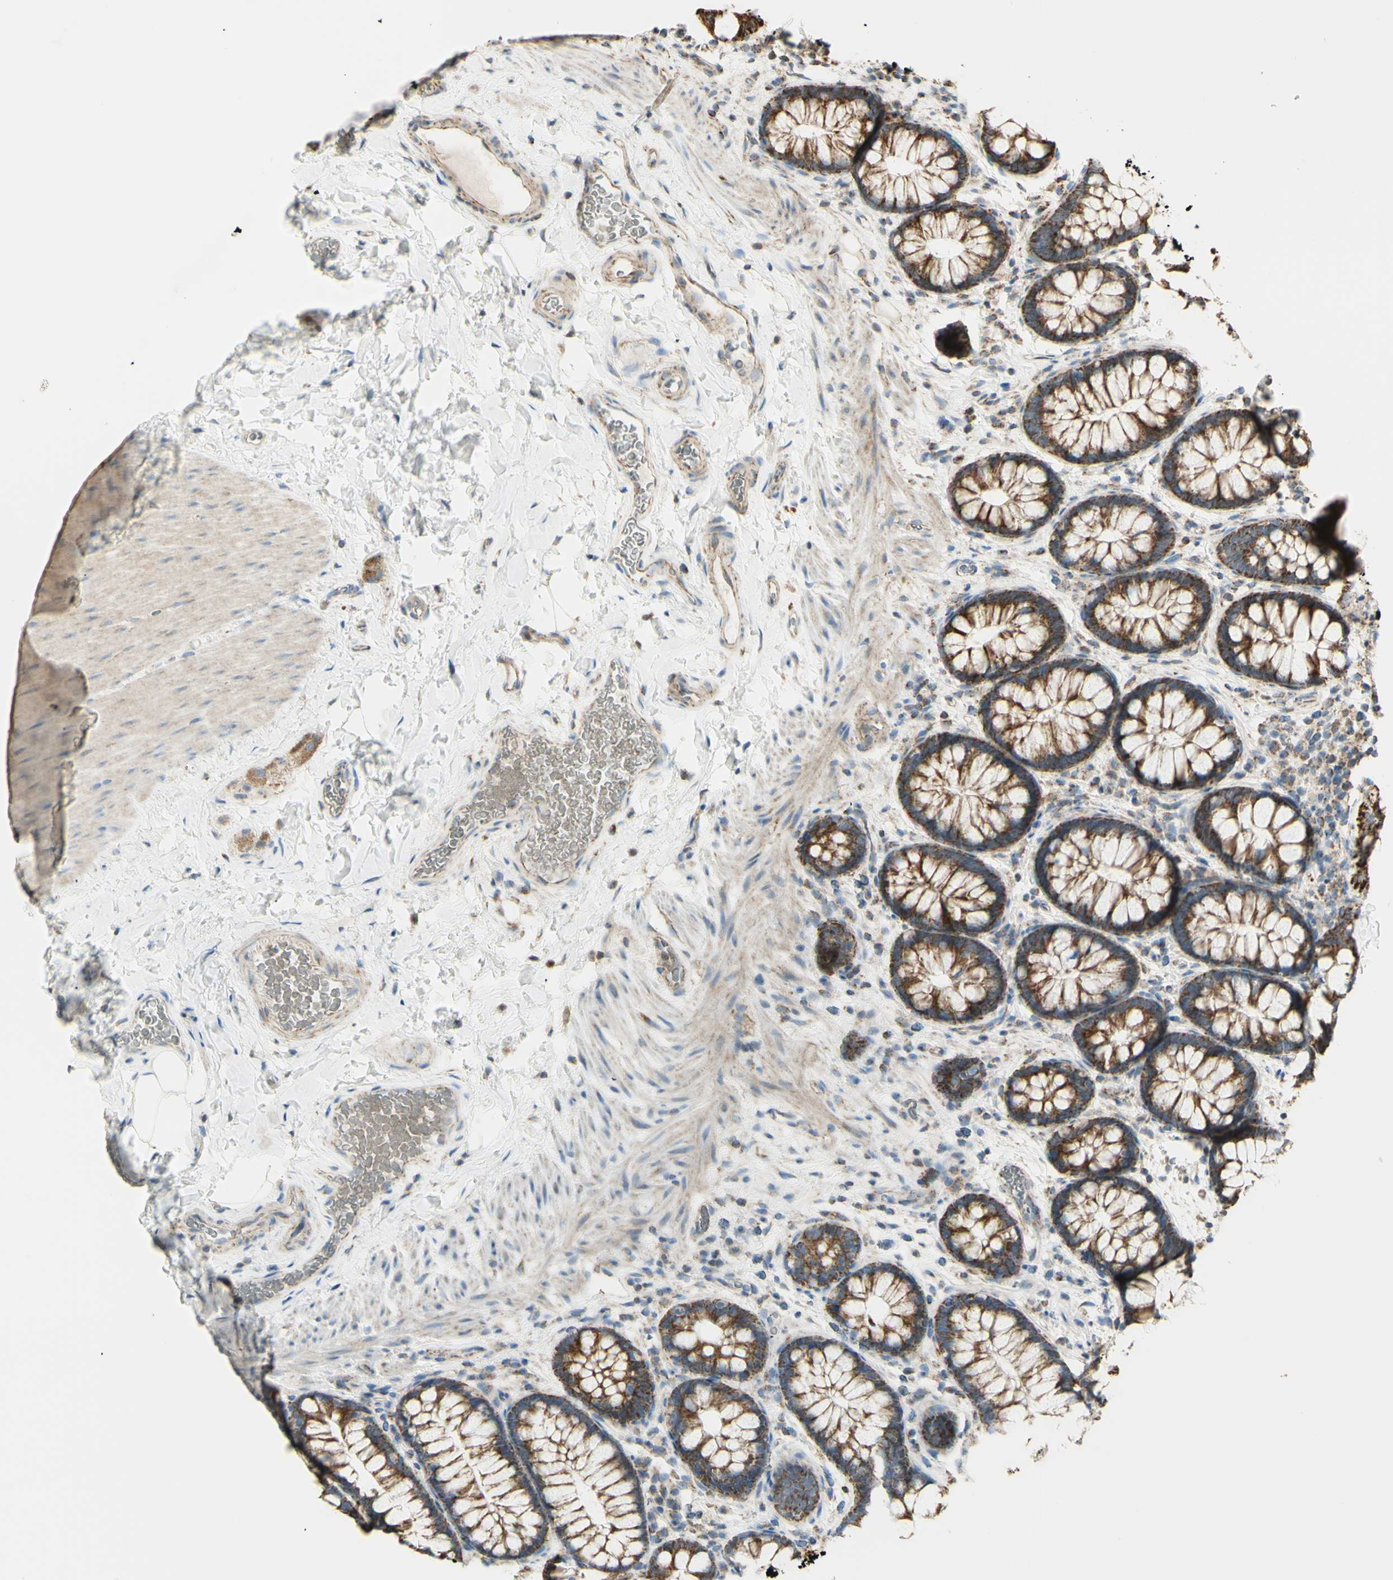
{"staining": {"intensity": "moderate", "quantity": ">75%", "location": "cytoplasmic/membranous"}, "tissue": "colon", "cell_type": "Endothelial cells", "image_type": "normal", "snomed": [{"axis": "morphology", "description": "Normal tissue, NOS"}, {"axis": "topography", "description": "Colon"}], "caption": "Immunohistochemistry (IHC) (DAB) staining of unremarkable human colon displays moderate cytoplasmic/membranous protein expression in about >75% of endothelial cells.", "gene": "LETM1", "patient": {"sex": "female", "age": 80}}